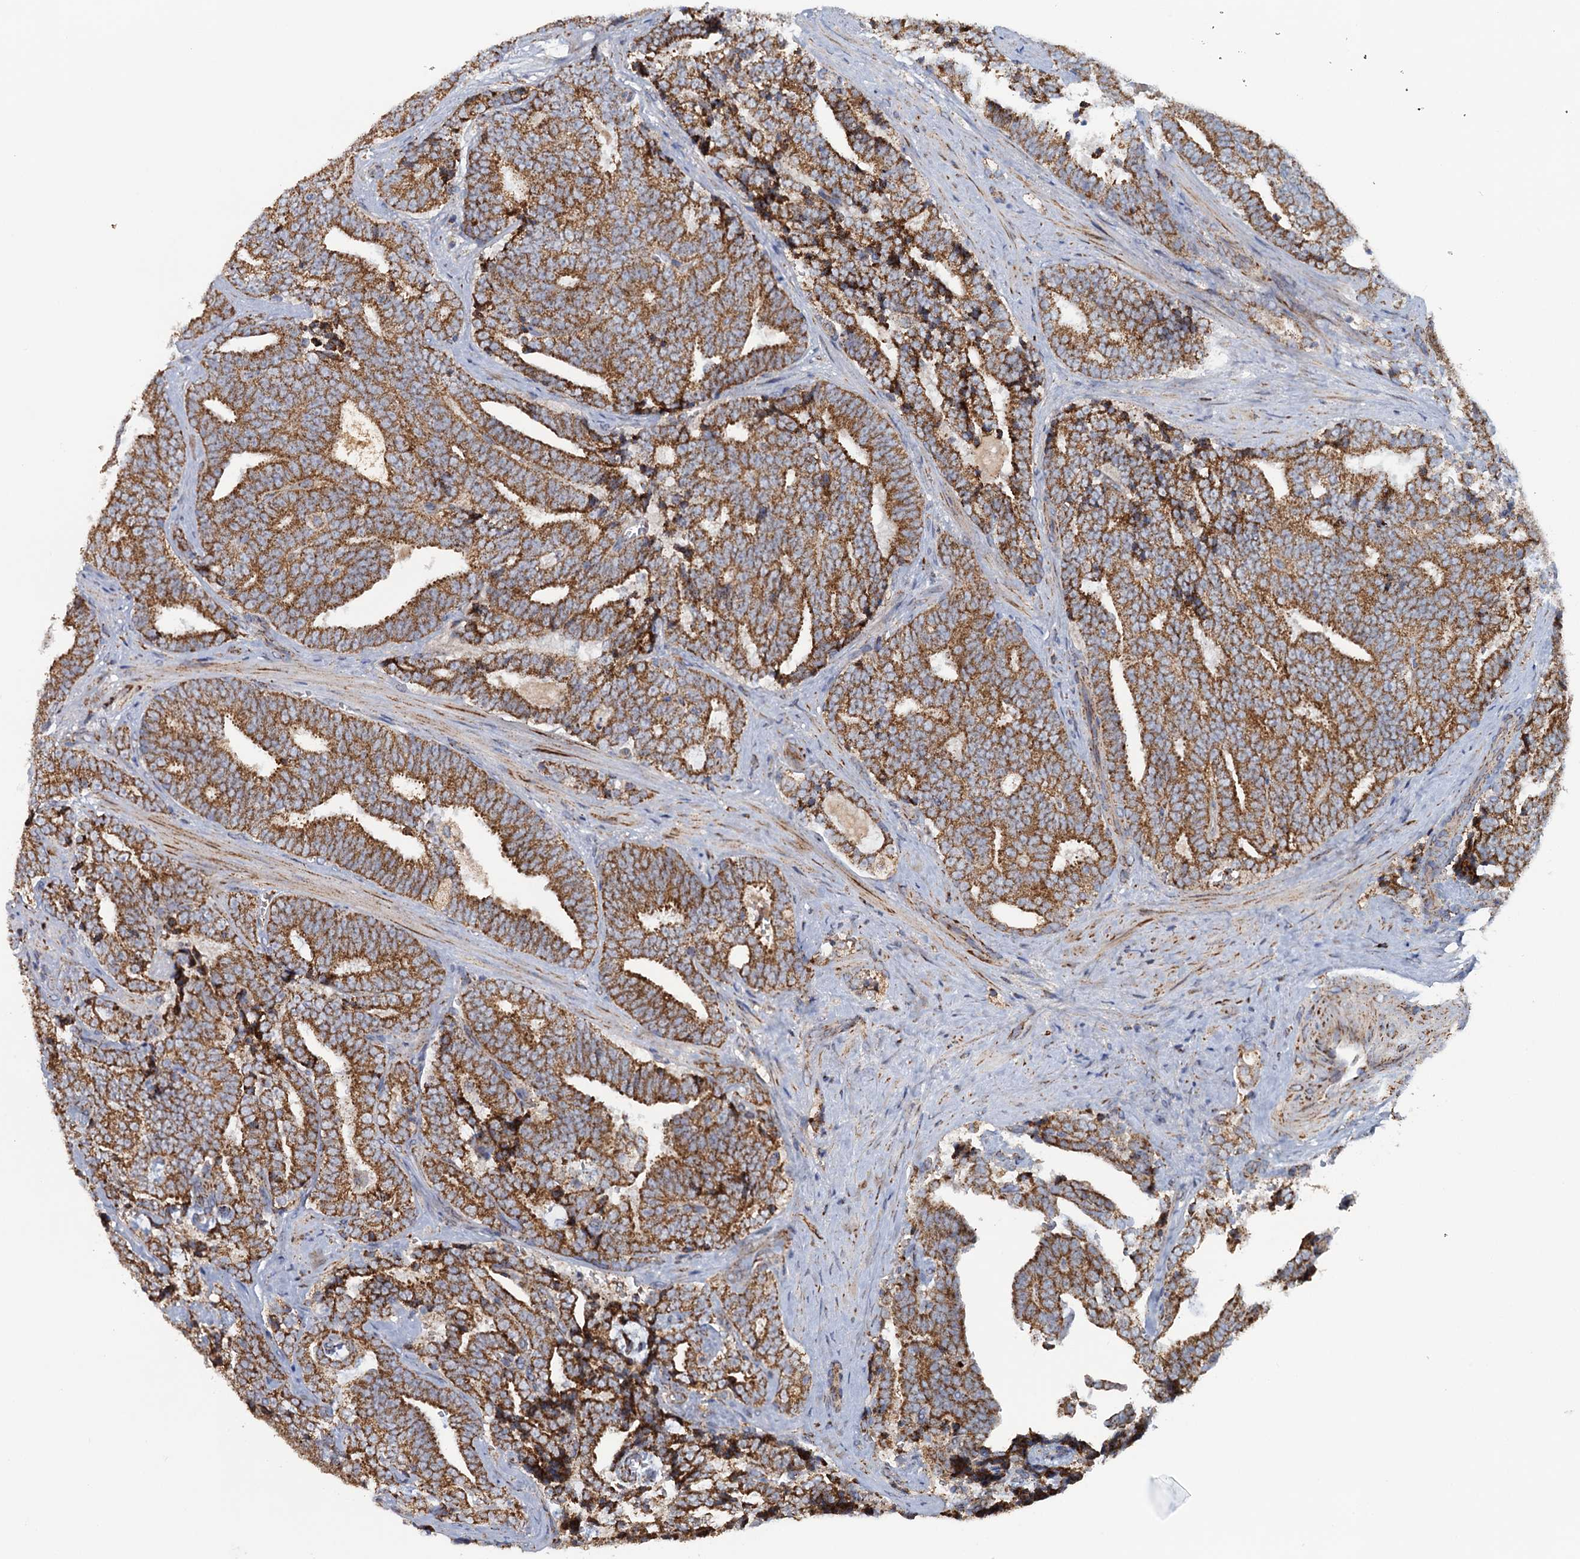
{"staining": {"intensity": "strong", "quantity": ">75%", "location": "cytoplasmic/membranous"}, "tissue": "prostate cancer", "cell_type": "Tumor cells", "image_type": "cancer", "snomed": [{"axis": "morphology", "description": "Adenocarcinoma, High grade"}, {"axis": "topography", "description": "Prostate and seminal vesicle, NOS"}], "caption": "Immunohistochemistry micrograph of neoplastic tissue: prostate cancer stained using immunohistochemistry (IHC) exhibits high levels of strong protein expression localized specifically in the cytoplasmic/membranous of tumor cells, appearing as a cytoplasmic/membranous brown color.", "gene": "GTPBP3", "patient": {"sex": "male", "age": 67}}